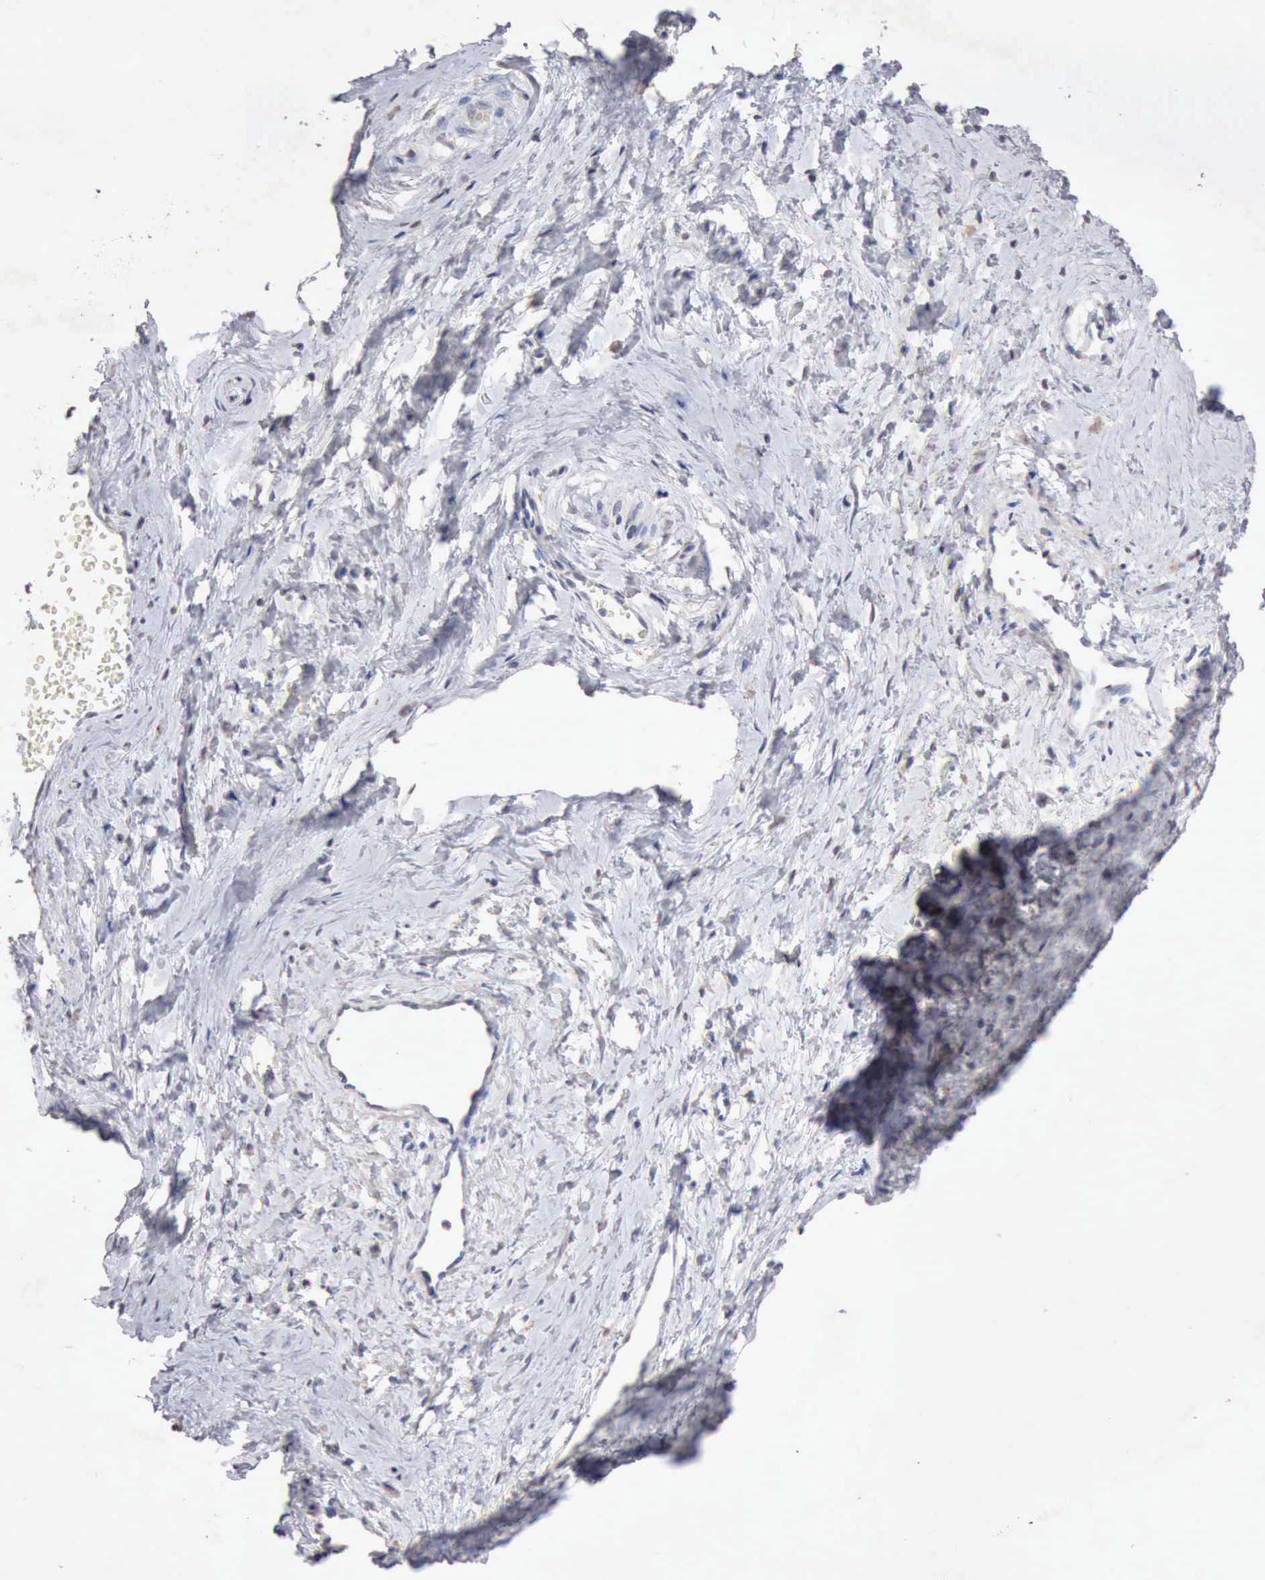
{"staining": {"intensity": "negative", "quantity": "none", "location": "none"}, "tissue": "cervix", "cell_type": "Glandular cells", "image_type": "normal", "snomed": [{"axis": "morphology", "description": "Normal tissue, NOS"}, {"axis": "topography", "description": "Cervix"}], "caption": "The immunohistochemistry (IHC) histopathology image has no significant staining in glandular cells of cervix.", "gene": "KRT6B", "patient": {"sex": "female", "age": 40}}